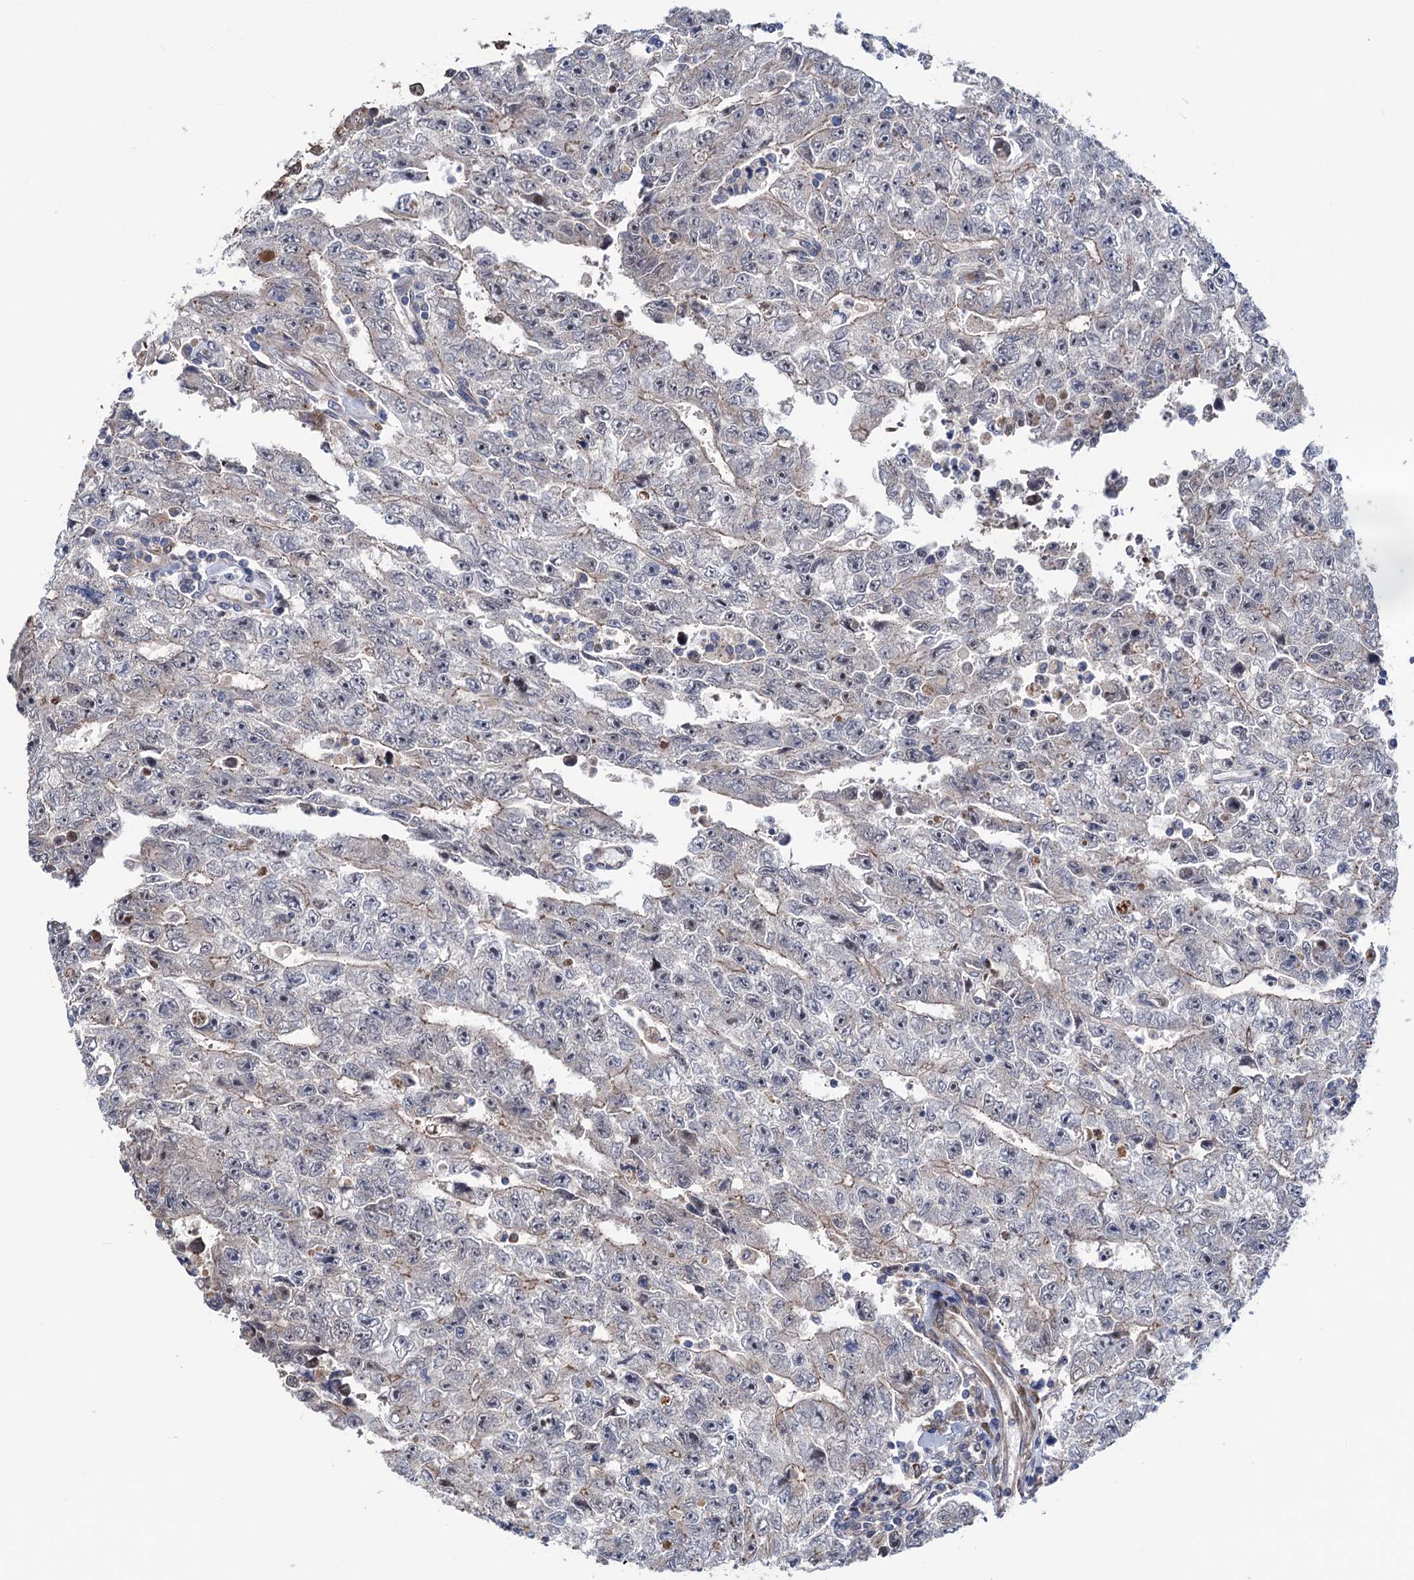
{"staining": {"intensity": "negative", "quantity": "none", "location": "none"}, "tissue": "testis cancer", "cell_type": "Tumor cells", "image_type": "cancer", "snomed": [{"axis": "morphology", "description": "Carcinoma, Embryonal, NOS"}, {"axis": "topography", "description": "Testis"}], "caption": "Human testis cancer stained for a protein using immunohistochemistry reveals no staining in tumor cells.", "gene": "UBR1", "patient": {"sex": "male", "age": 17}}